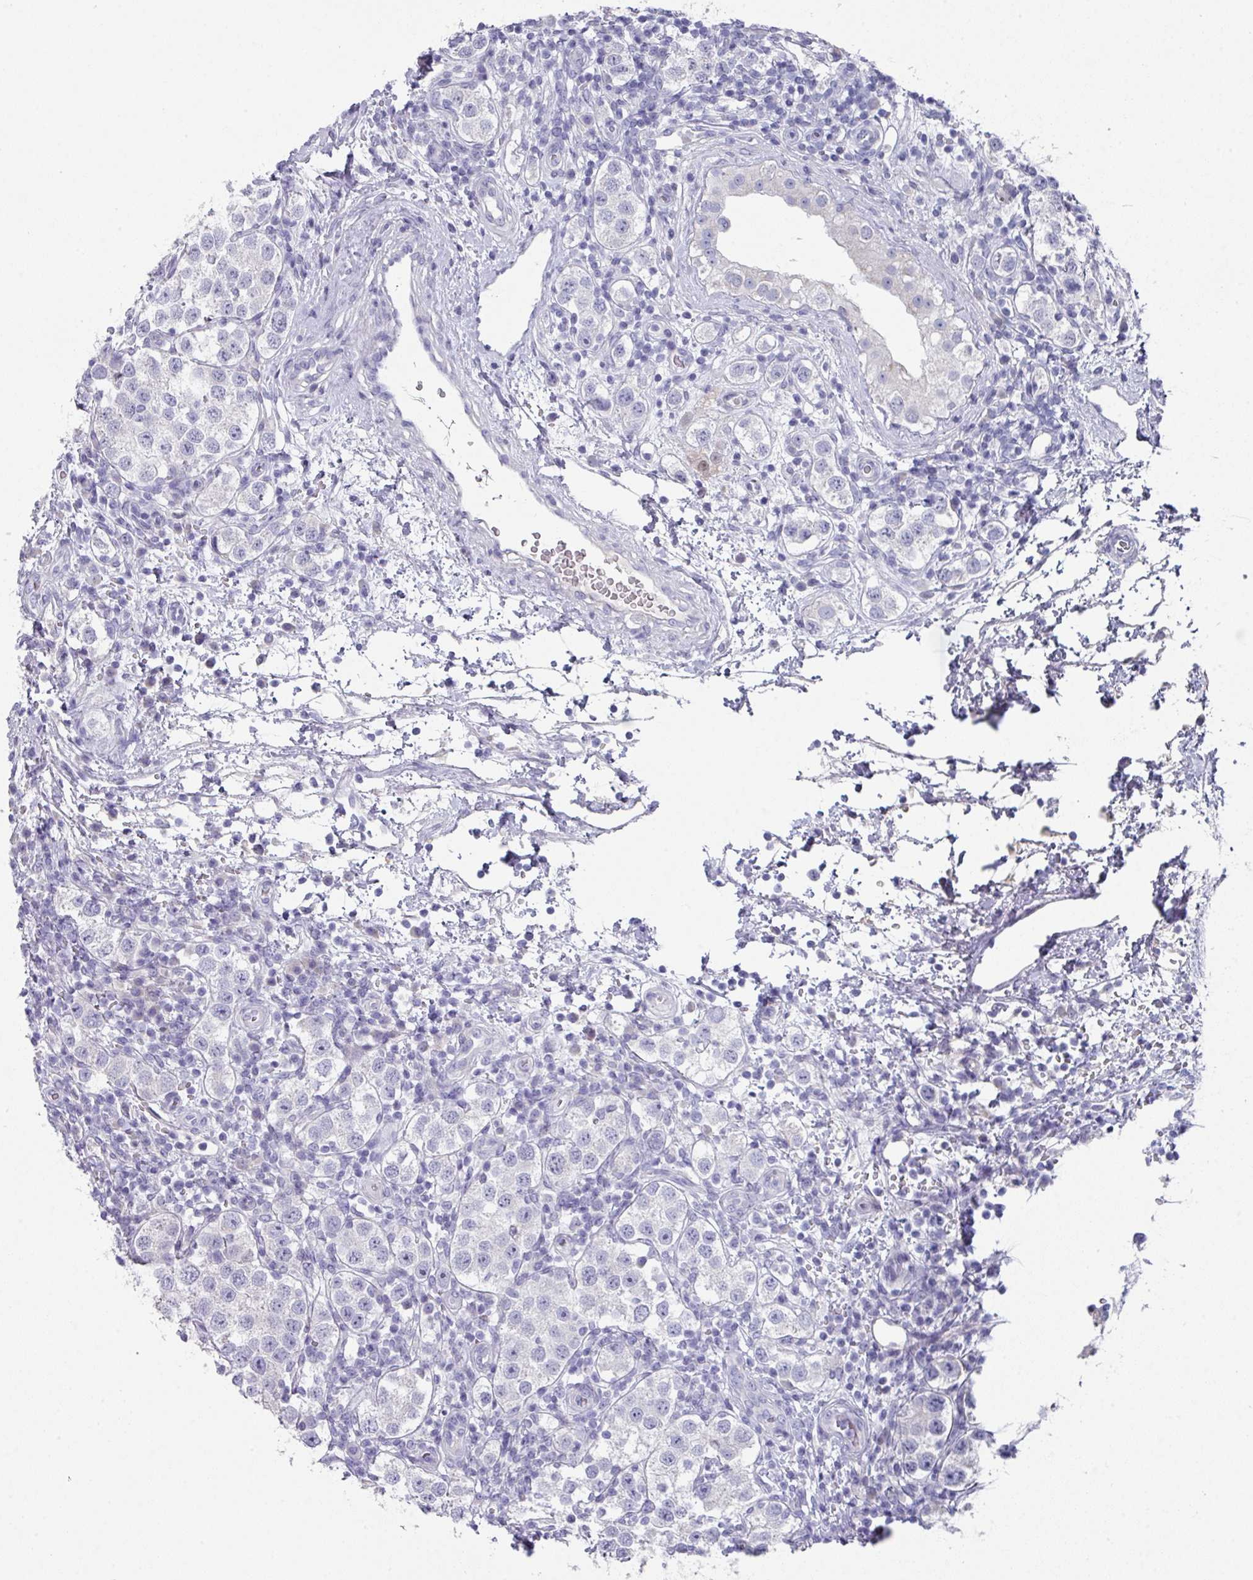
{"staining": {"intensity": "negative", "quantity": "none", "location": "none"}, "tissue": "testis cancer", "cell_type": "Tumor cells", "image_type": "cancer", "snomed": [{"axis": "morphology", "description": "Seminoma, NOS"}, {"axis": "topography", "description": "Testis"}], "caption": "Tumor cells are negative for brown protein staining in testis seminoma. (DAB immunohistochemistry with hematoxylin counter stain).", "gene": "DEFB115", "patient": {"sex": "male", "age": 37}}